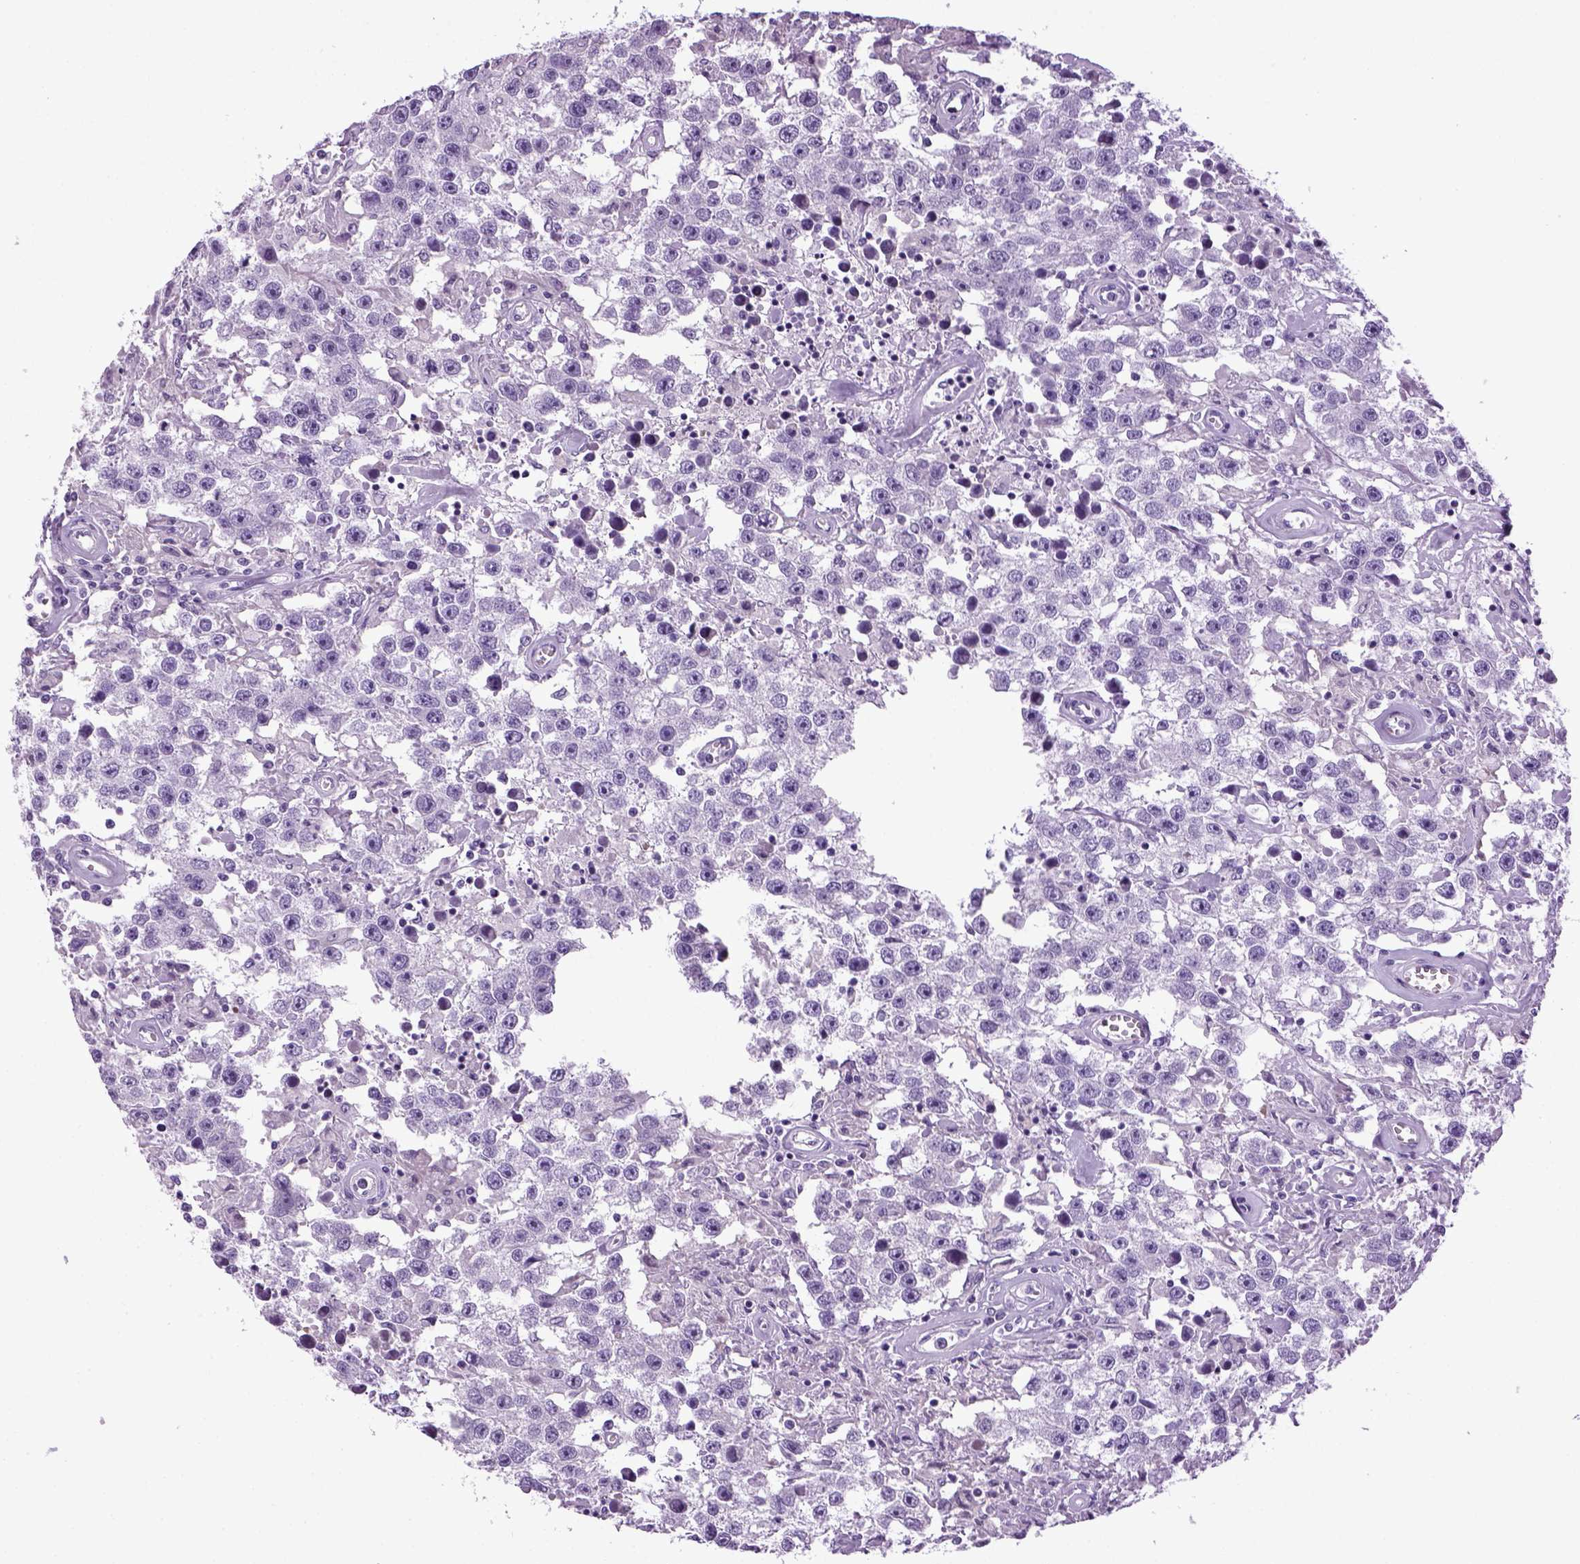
{"staining": {"intensity": "negative", "quantity": "none", "location": "none"}, "tissue": "testis cancer", "cell_type": "Tumor cells", "image_type": "cancer", "snomed": [{"axis": "morphology", "description": "Seminoma, NOS"}, {"axis": "topography", "description": "Testis"}], "caption": "This is a image of immunohistochemistry staining of testis cancer, which shows no positivity in tumor cells.", "gene": "HMCN2", "patient": {"sex": "male", "age": 43}}